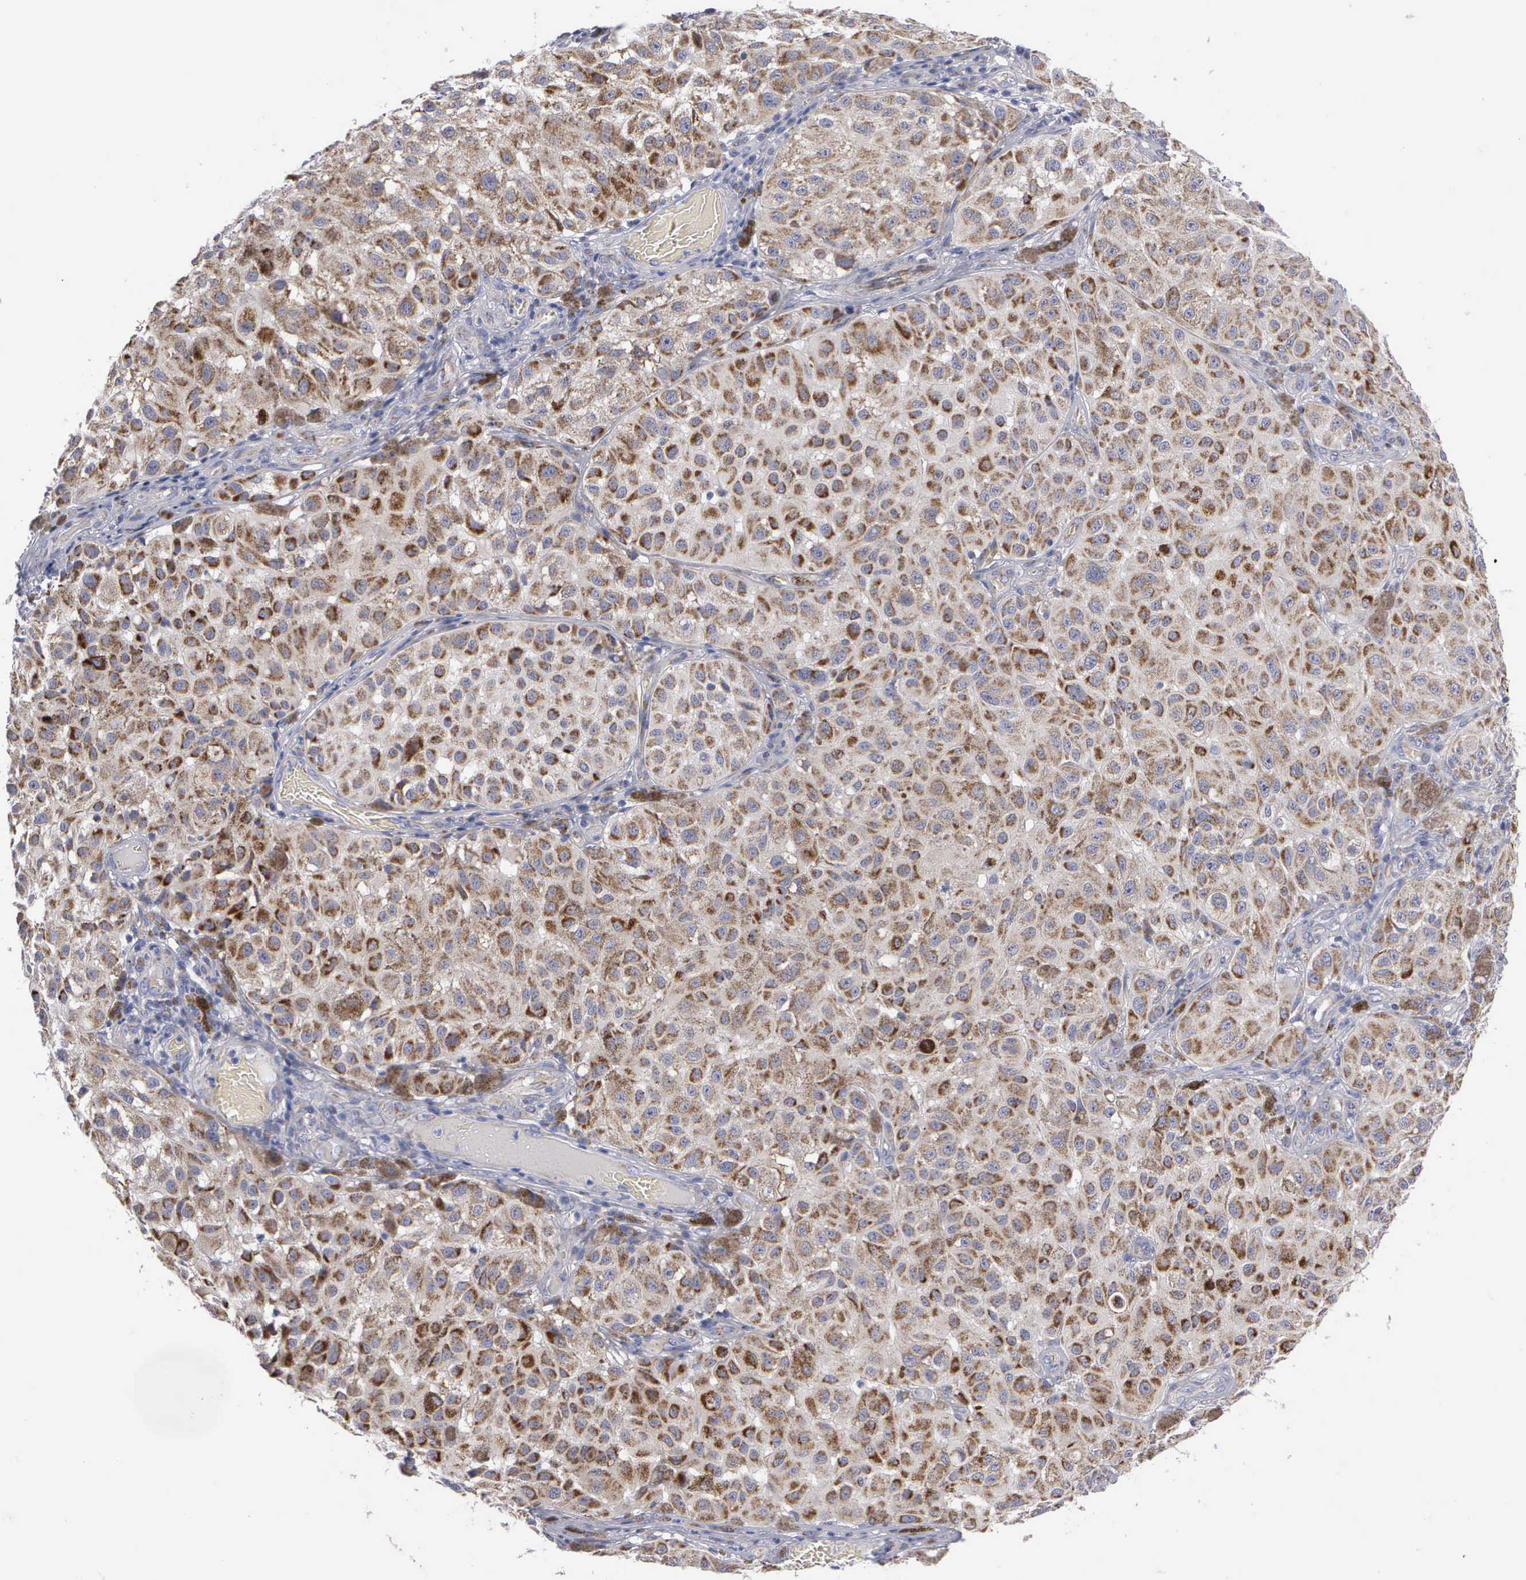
{"staining": {"intensity": "moderate", "quantity": ">75%", "location": "cytoplasmic/membranous"}, "tissue": "melanoma", "cell_type": "Tumor cells", "image_type": "cancer", "snomed": [{"axis": "morphology", "description": "Malignant melanoma, NOS"}, {"axis": "topography", "description": "Skin"}], "caption": "Immunohistochemistry (IHC) of human melanoma reveals medium levels of moderate cytoplasmic/membranous positivity in about >75% of tumor cells.", "gene": "APOOL", "patient": {"sex": "female", "age": 64}}